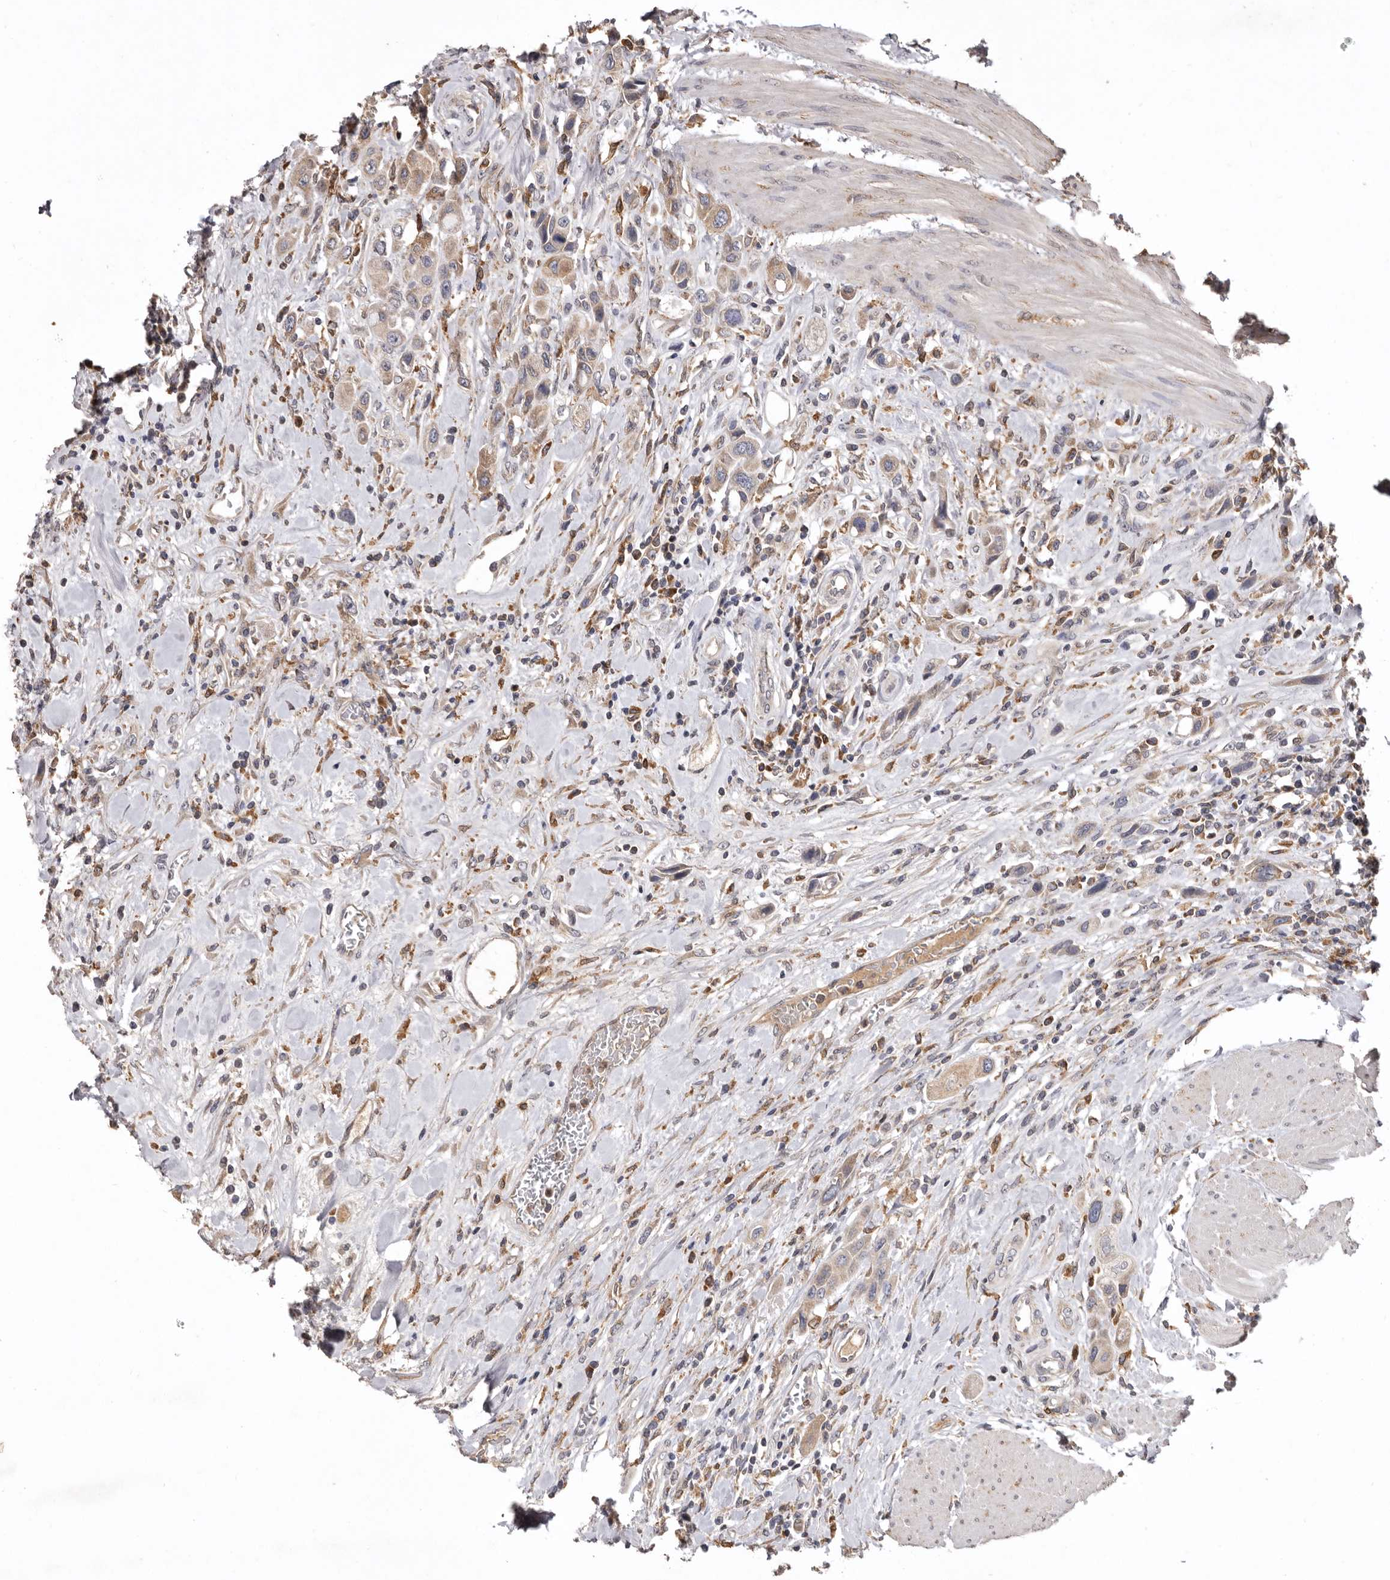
{"staining": {"intensity": "weak", "quantity": "25%-75%", "location": "cytoplasmic/membranous"}, "tissue": "urothelial cancer", "cell_type": "Tumor cells", "image_type": "cancer", "snomed": [{"axis": "morphology", "description": "Urothelial carcinoma, High grade"}, {"axis": "topography", "description": "Urinary bladder"}], "caption": "Protein expression analysis of urothelial cancer reveals weak cytoplasmic/membranous positivity in approximately 25%-75% of tumor cells.", "gene": "INKA2", "patient": {"sex": "male", "age": 50}}